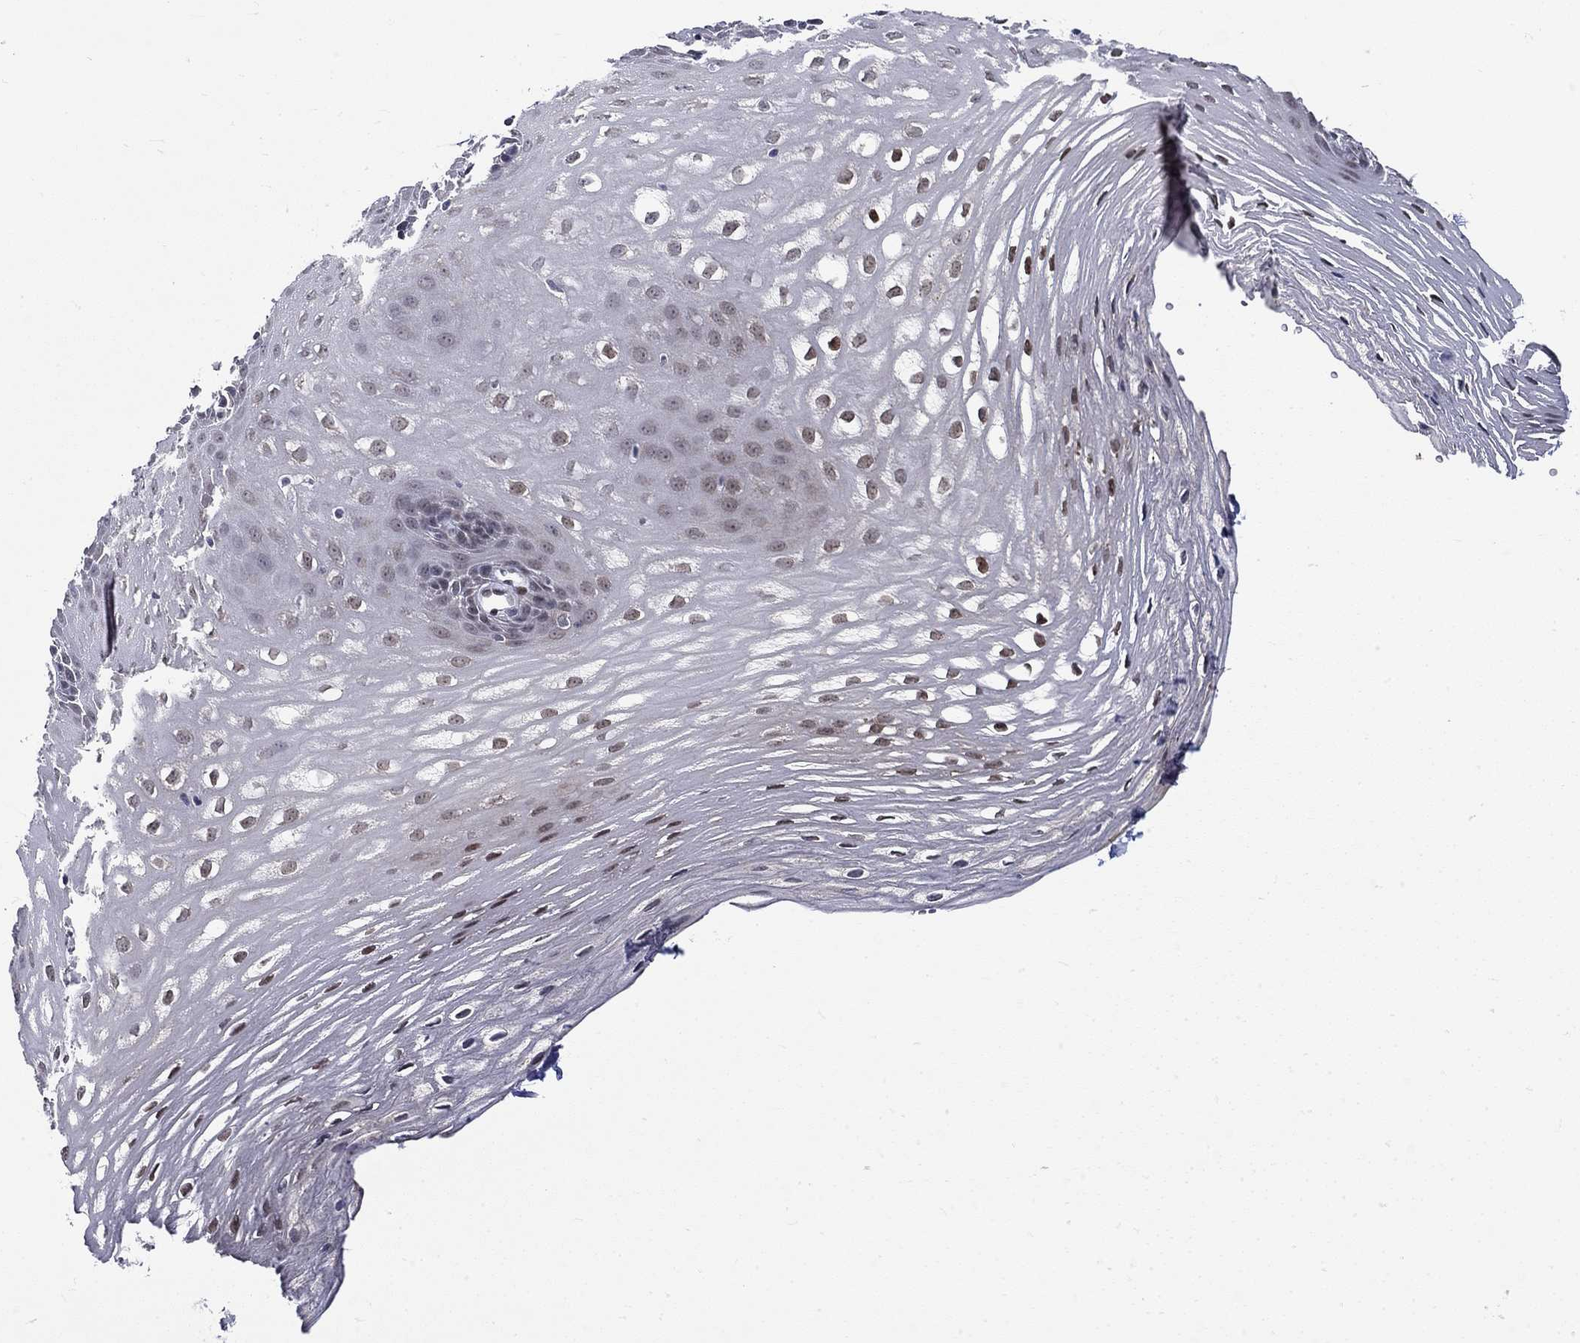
{"staining": {"intensity": "strong", "quantity": "<25%", "location": "nuclear"}, "tissue": "esophagus", "cell_type": "Squamous epithelial cells", "image_type": "normal", "snomed": [{"axis": "morphology", "description": "Normal tissue, NOS"}, {"axis": "topography", "description": "Esophagus"}], "caption": "Esophagus stained with DAB IHC reveals medium levels of strong nuclear expression in approximately <25% of squamous epithelial cells.", "gene": "ST6GALNAC1", "patient": {"sex": "male", "age": 72}}